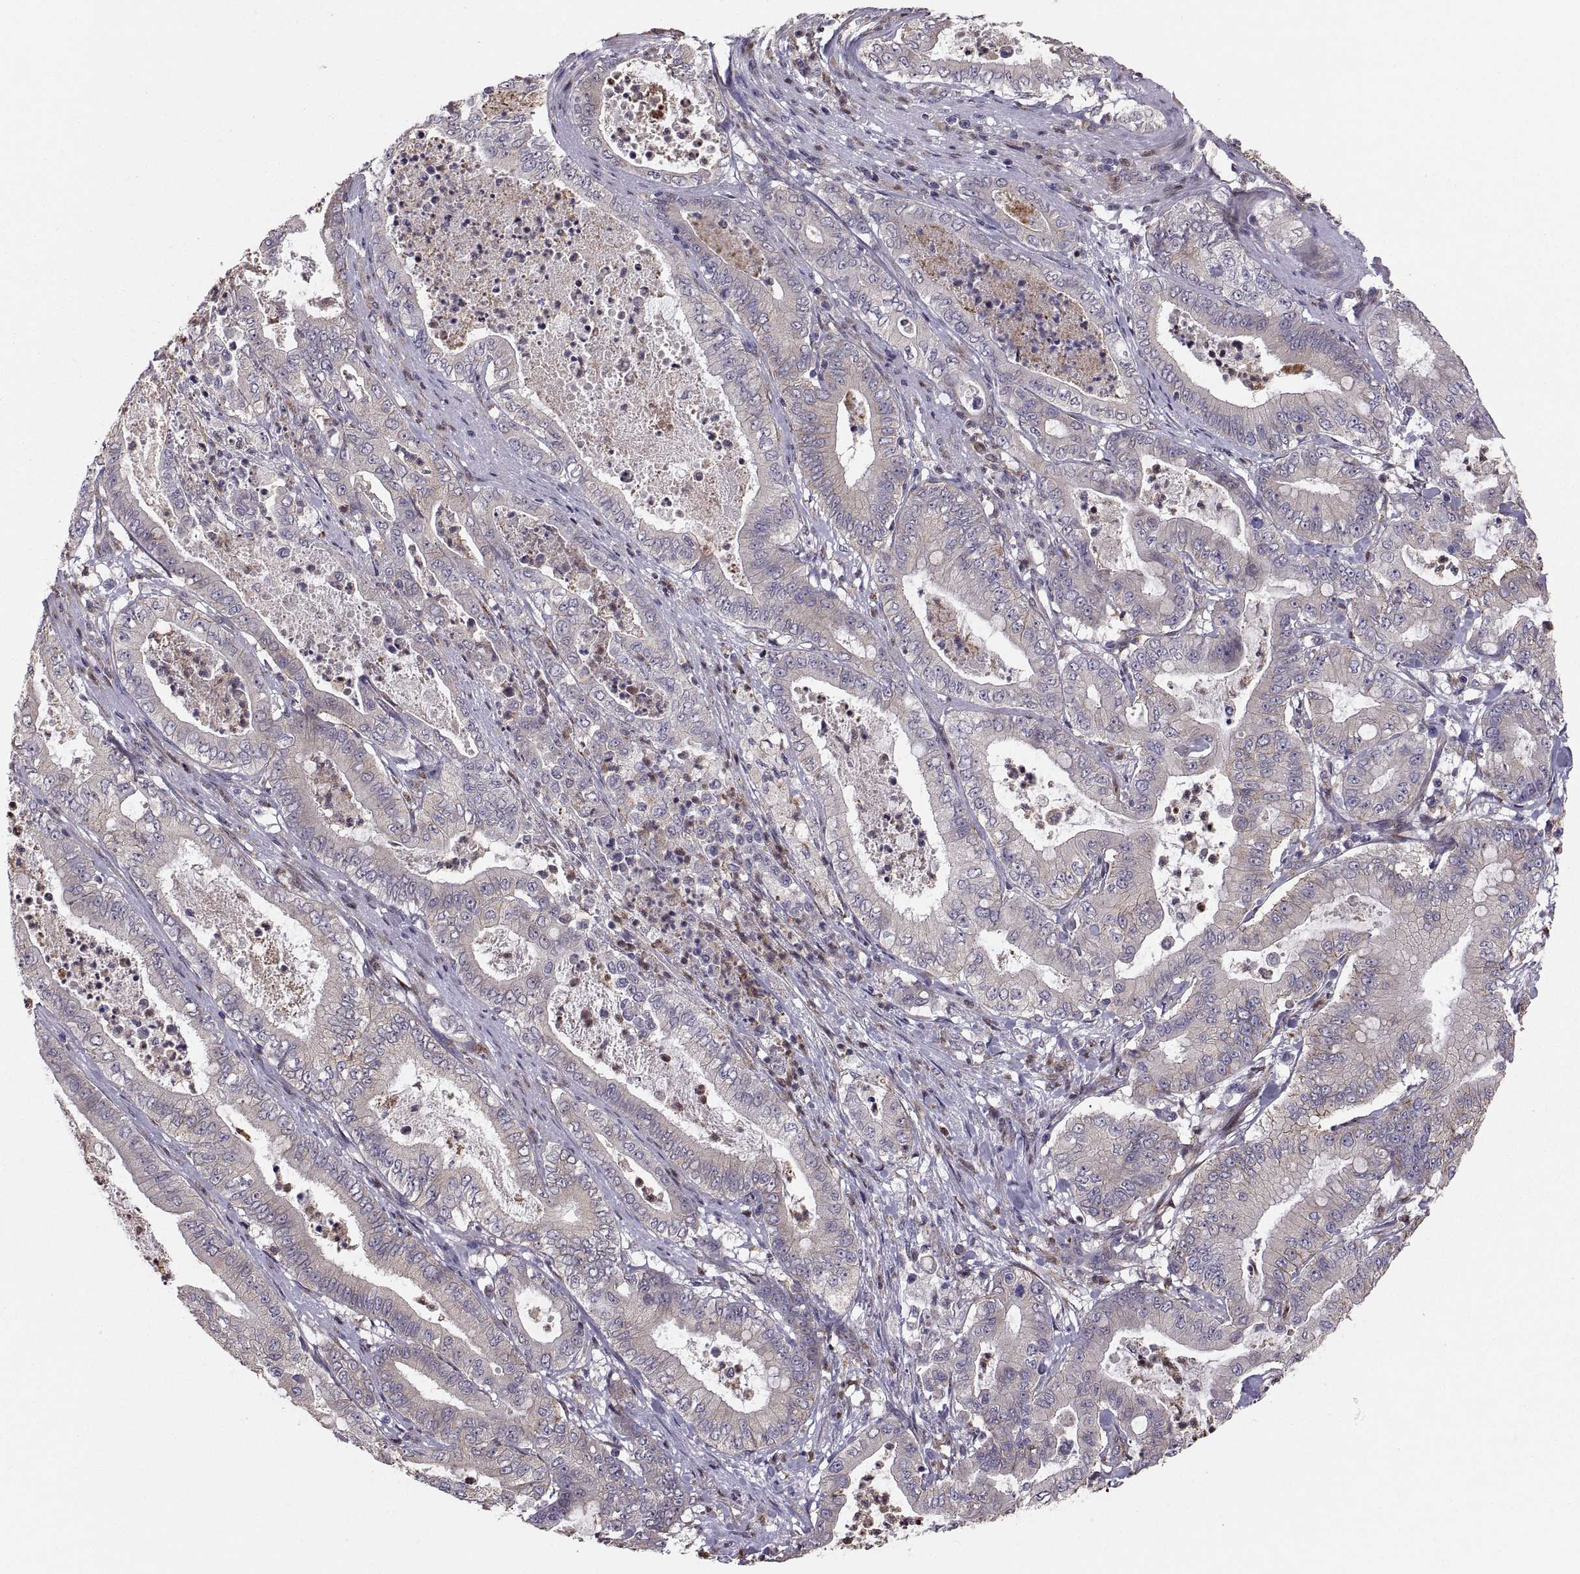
{"staining": {"intensity": "negative", "quantity": "none", "location": "none"}, "tissue": "pancreatic cancer", "cell_type": "Tumor cells", "image_type": "cancer", "snomed": [{"axis": "morphology", "description": "Adenocarcinoma, NOS"}, {"axis": "topography", "description": "Pancreas"}], "caption": "Pancreatic adenocarcinoma was stained to show a protein in brown. There is no significant staining in tumor cells. The staining was performed using DAB (3,3'-diaminobenzidine) to visualize the protein expression in brown, while the nuclei were stained in blue with hematoxylin (Magnification: 20x).", "gene": "TESC", "patient": {"sex": "male", "age": 71}}